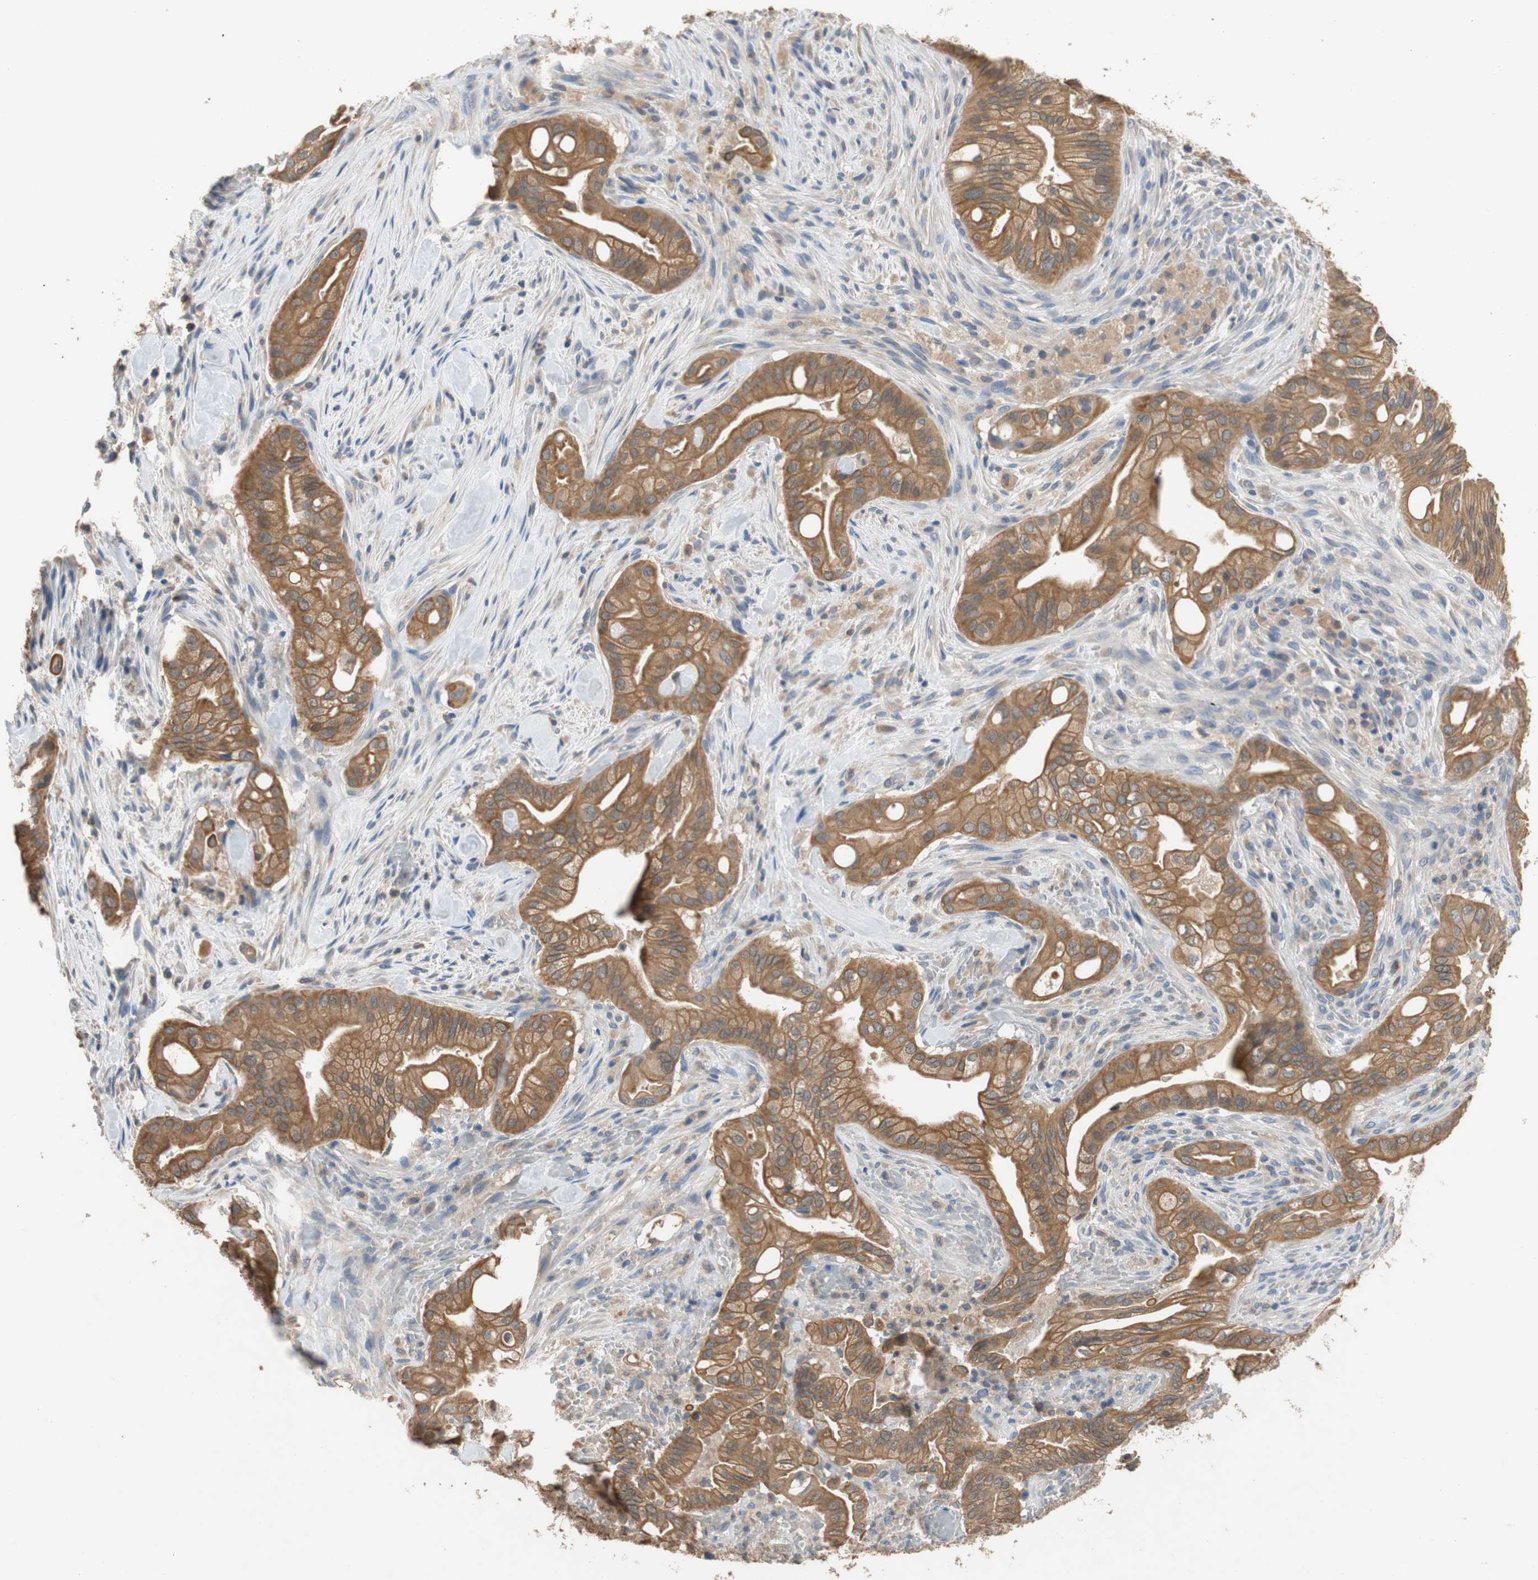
{"staining": {"intensity": "strong", "quantity": ">75%", "location": "cytoplasmic/membranous"}, "tissue": "liver cancer", "cell_type": "Tumor cells", "image_type": "cancer", "snomed": [{"axis": "morphology", "description": "Cholangiocarcinoma"}, {"axis": "topography", "description": "Liver"}], "caption": "Immunohistochemistry histopathology image of human liver cancer stained for a protein (brown), which exhibits high levels of strong cytoplasmic/membranous expression in approximately >75% of tumor cells.", "gene": "ADAP1", "patient": {"sex": "female", "age": 68}}